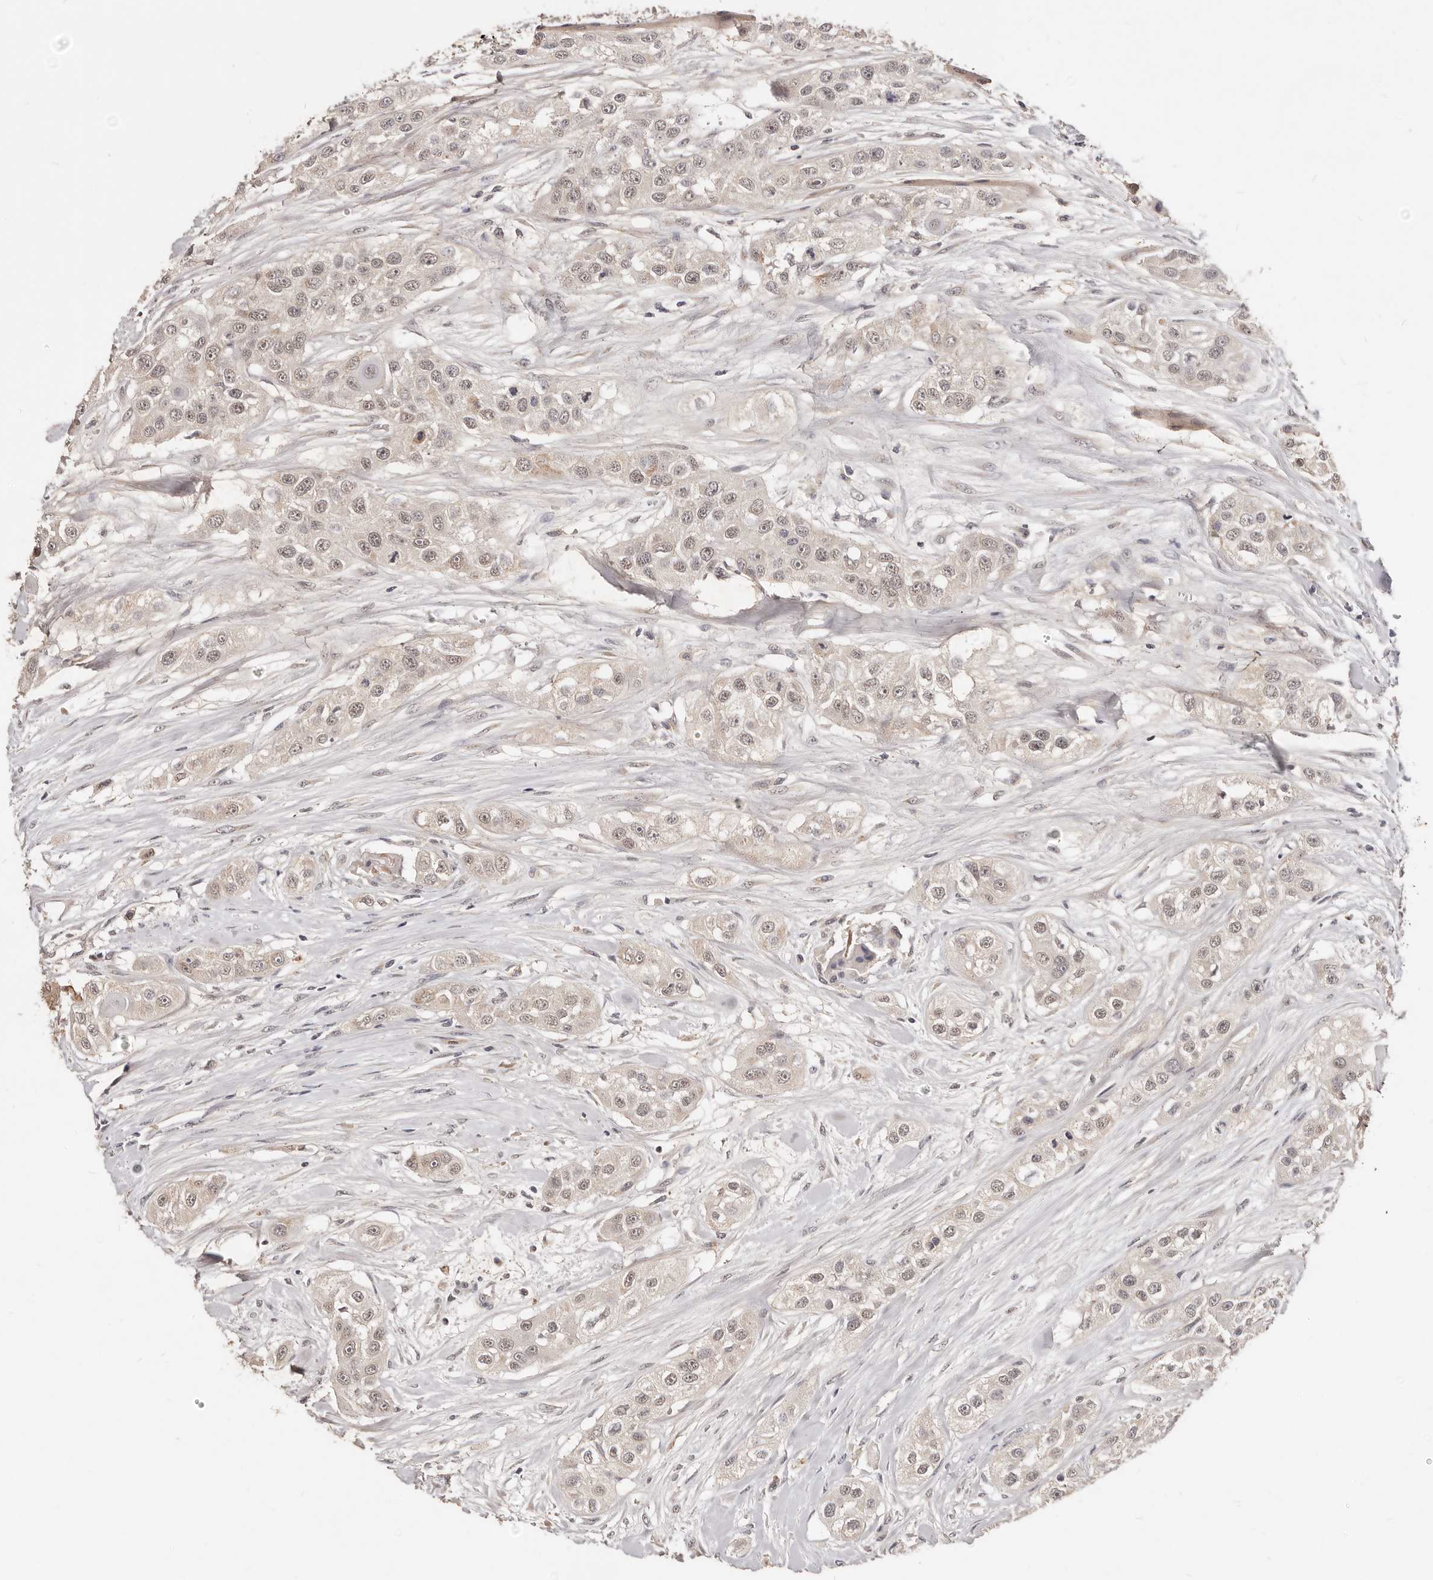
{"staining": {"intensity": "weak", "quantity": ">75%", "location": "nuclear"}, "tissue": "head and neck cancer", "cell_type": "Tumor cells", "image_type": "cancer", "snomed": [{"axis": "morphology", "description": "Normal tissue, NOS"}, {"axis": "morphology", "description": "Squamous cell carcinoma, NOS"}, {"axis": "topography", "description": "Skeletal muscle"}, {"axis": "topography", "description": "Head-Neck"}], "caption": "This is an image of IHC staining of head and neck cancer, which shows weak positivity in the nuclear of tumor cells.", "gene": "TSPAN13", "patient": {"sex": "male", "age": 51}}